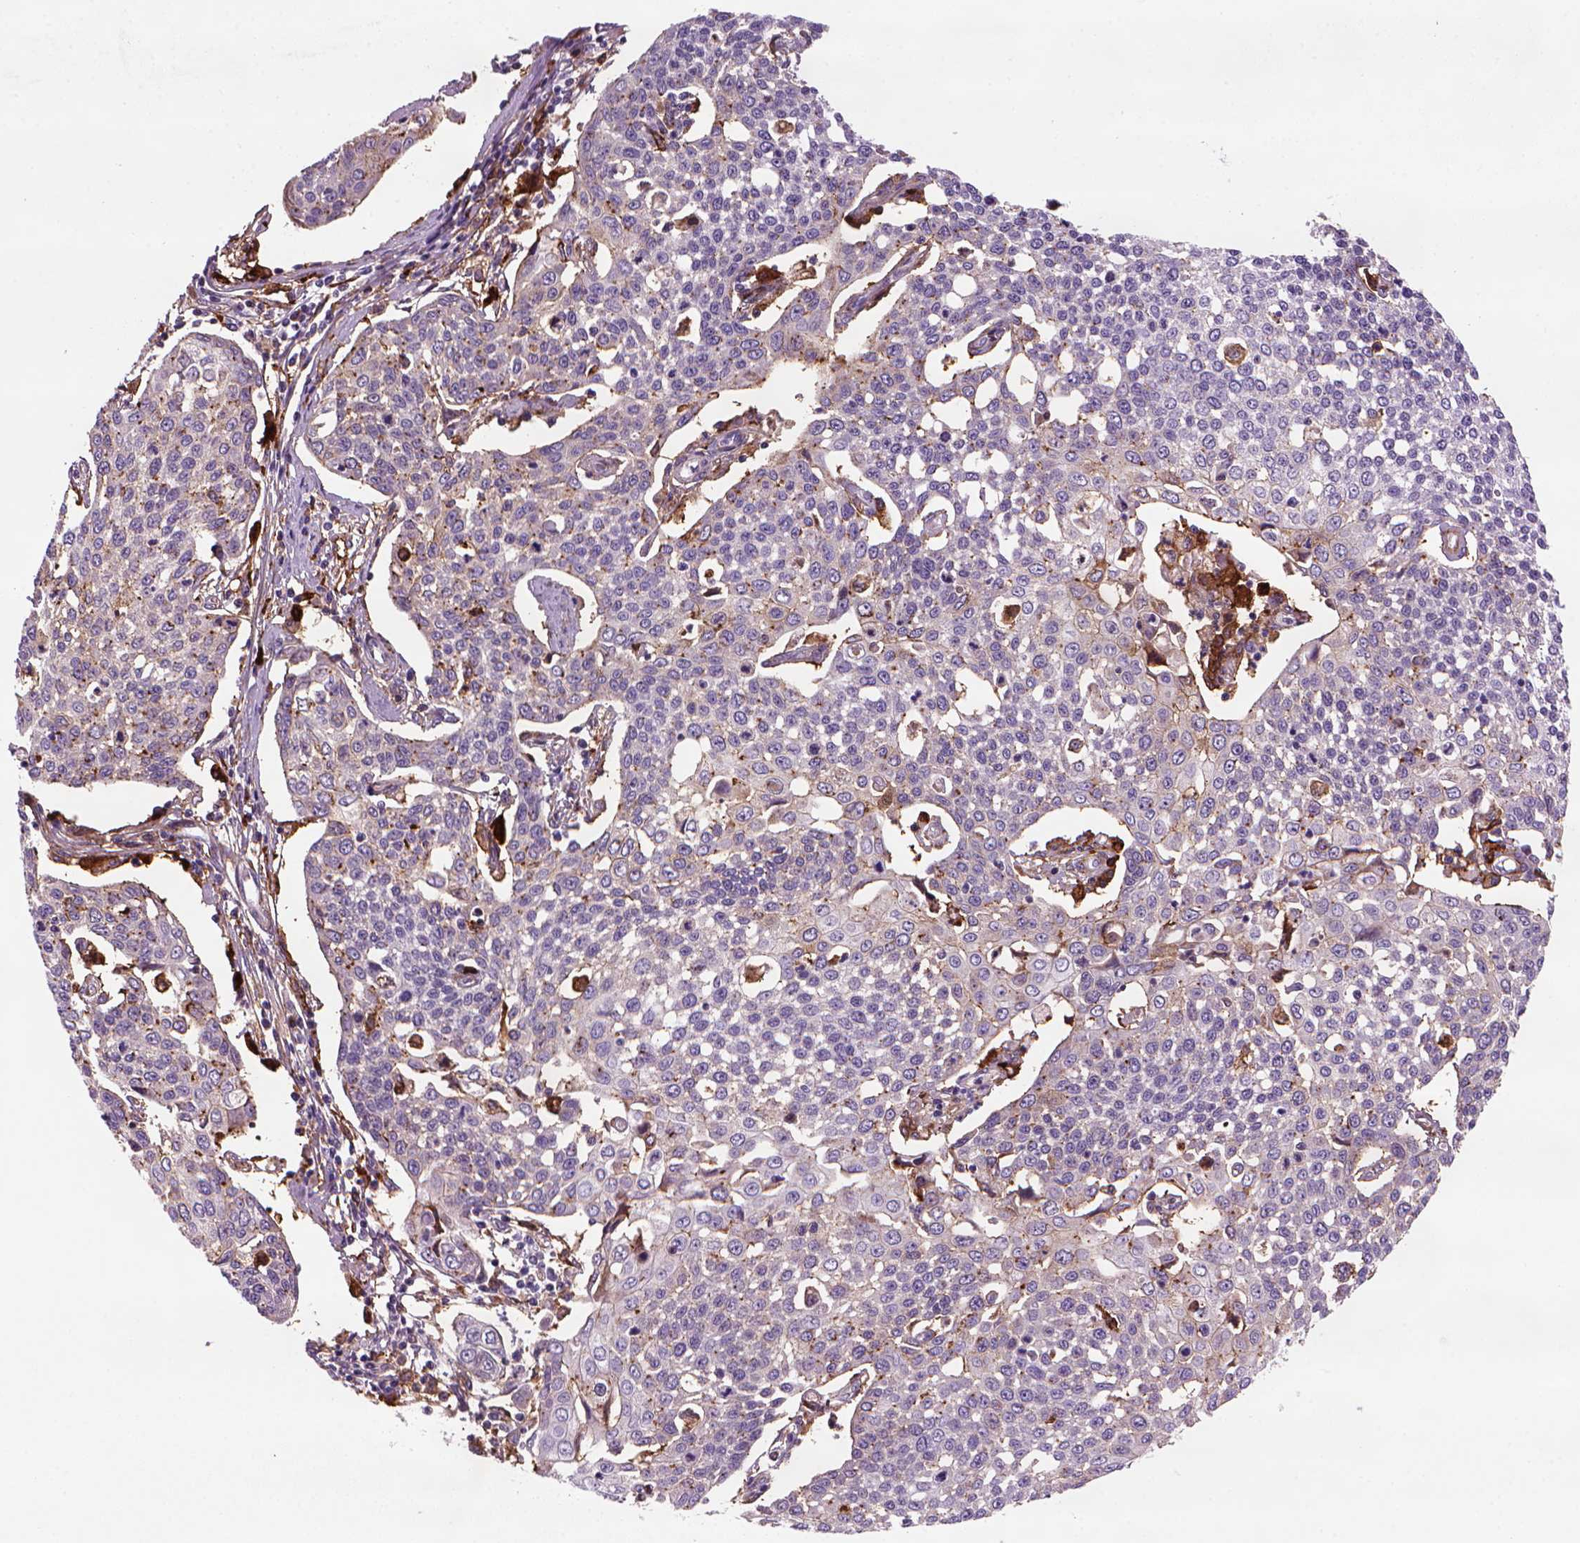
{"staining": {"intensity": "weak", "quantity": "25%-75%", "location": "cytoplasmic/membranous"}, "tissue": "cervical cancer", "cell_type": "Tumor cells", "image_type": "cancer", "snomed": [{"axis": "morphology", "description": "Squamous cell carcinoma, NOS"}, {"axis": "topography", "description": "Cervix"}], "caption": "A micrograph of cervical squamous cell carcinoma stained for a protein demonstrates weak cytoplasmic/membranous brown staining in tumor cells.", "gene": "MARCKS", "patient": {"sex": "female", "age": 34}}